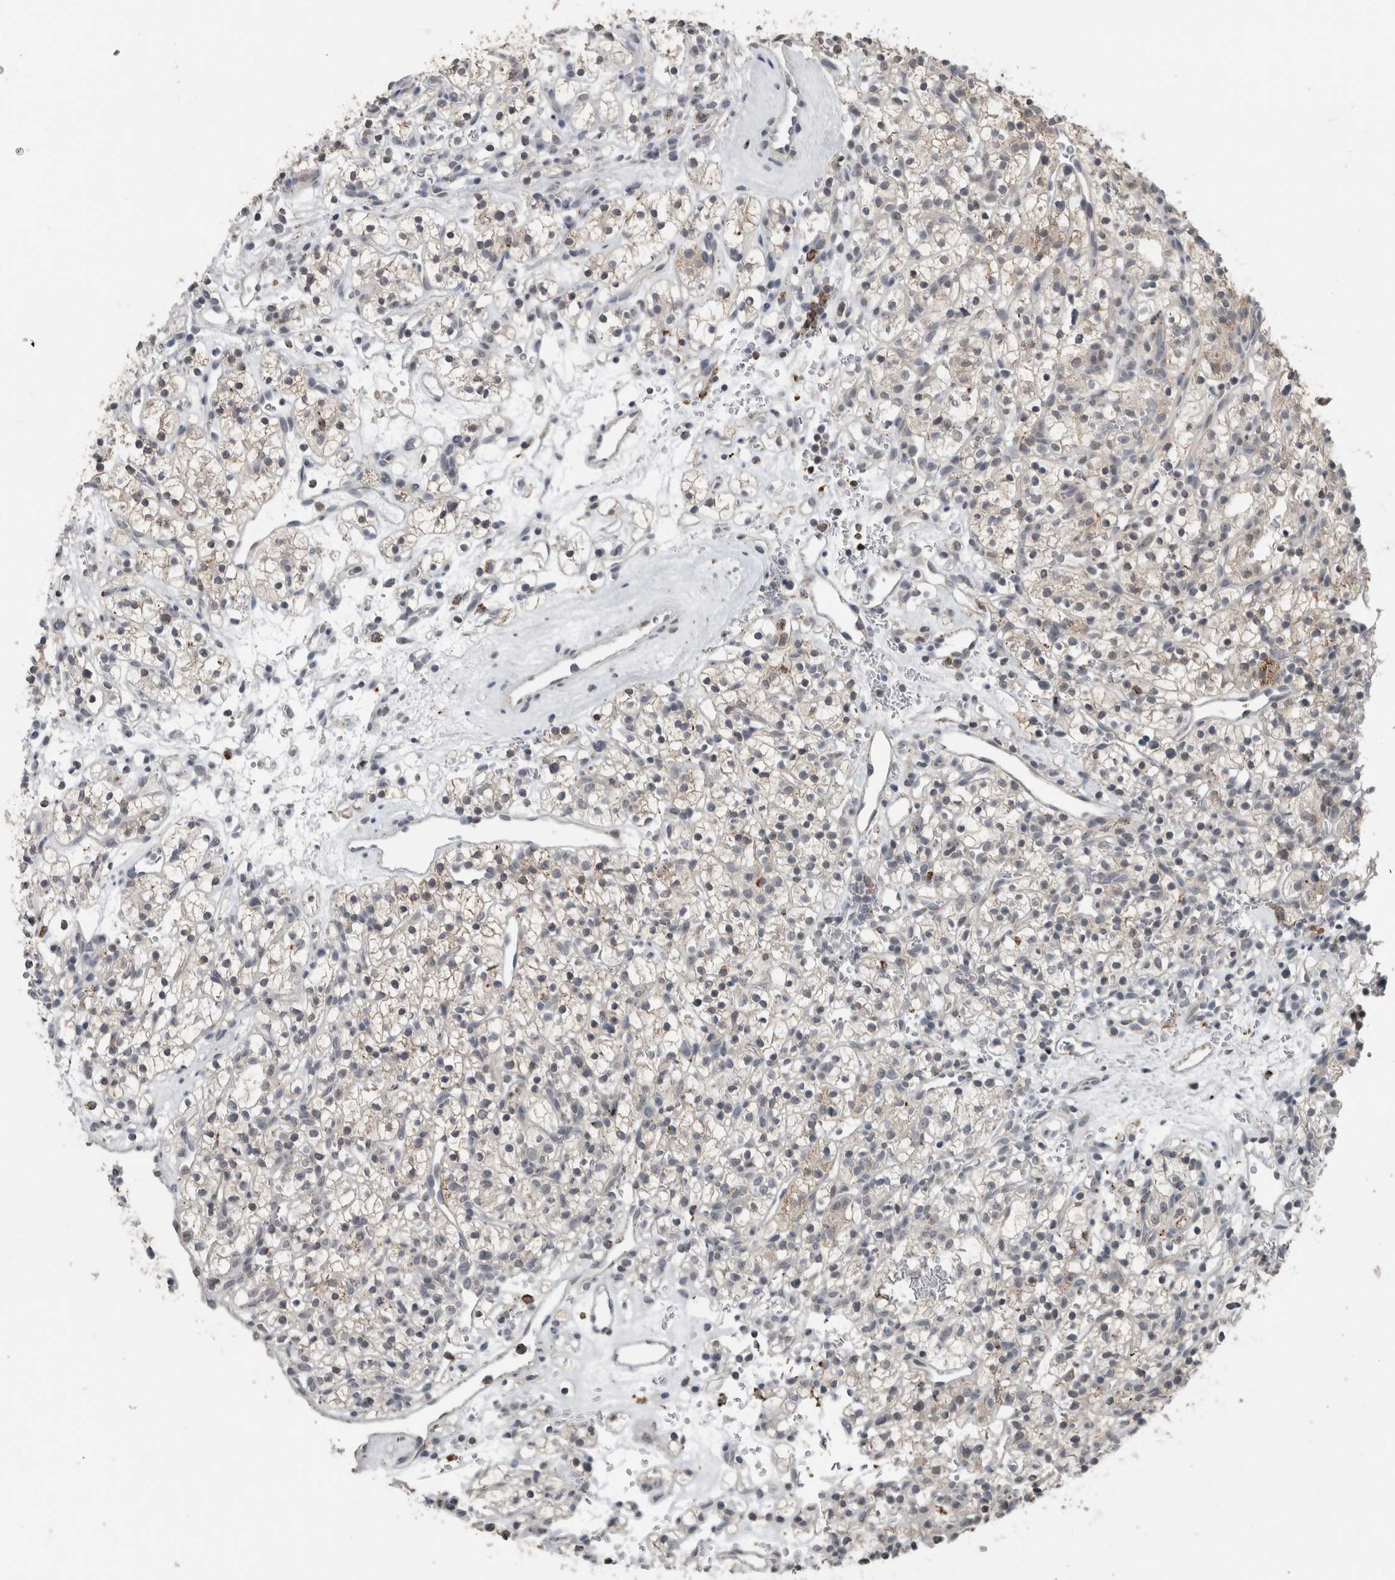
{"staining": {"intensity": "weak", "quantity": "<25%", "location": "cytoplasmic/membranous"}, "tissue": "renal cancer", "cell_type": "Tumor cells", "image_type": "cancer", "snomed": [{"axis": "morphology", "description": "Adenocarcinoma, NOS"}, {"axis": "topography", "description": "Kidney"}], "caption": "Tumor cells show no significant protein staining in renal cancer. (Brightfield microscopy of DAB (3,3'-diaminobenzidine) IHC at high magnification).", "gene": "ACSF2", "patient": {"sex": "female", "age": 57}}